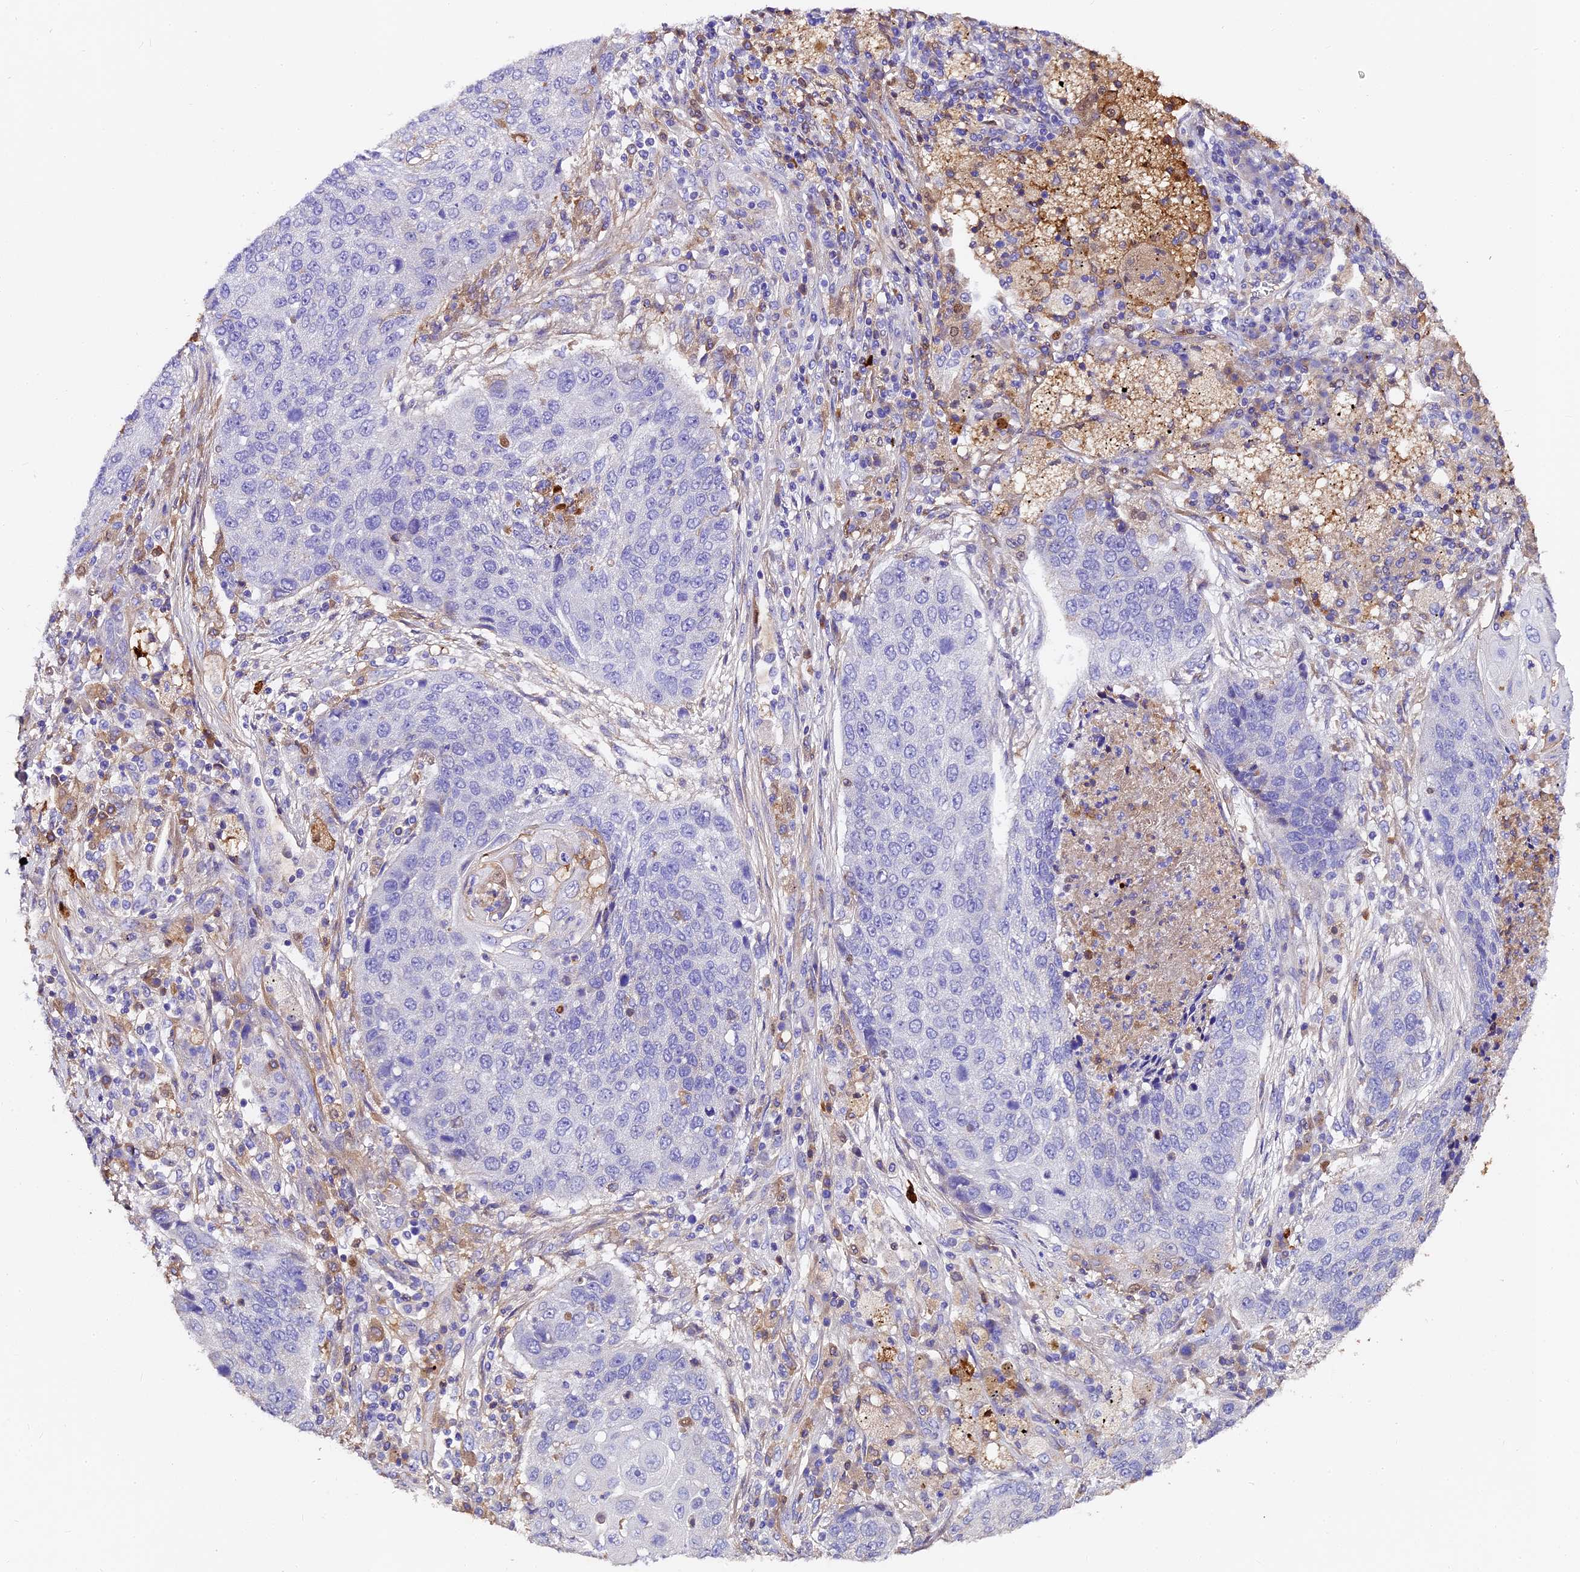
{"staining": {"intensity": "negative", "quantity": "none", "location": "none"}, "tissue": "lung cancer", "cell_type": "Tumor cells", "image_type": "cancer", "snomed": [{"axis": "morphology", "description": "Squamous cell carcinoma, NOS"}, {"axis": "topography", "description": "Lung"}], "caption": "High power microscopy histopathology image of an immunohistochemistry (IHC) photomicrograph of lung cancer, revealing no significant staining in tumor cells.", "gene": "FREM3", "patient": {"sex": "female", "age": 63}}